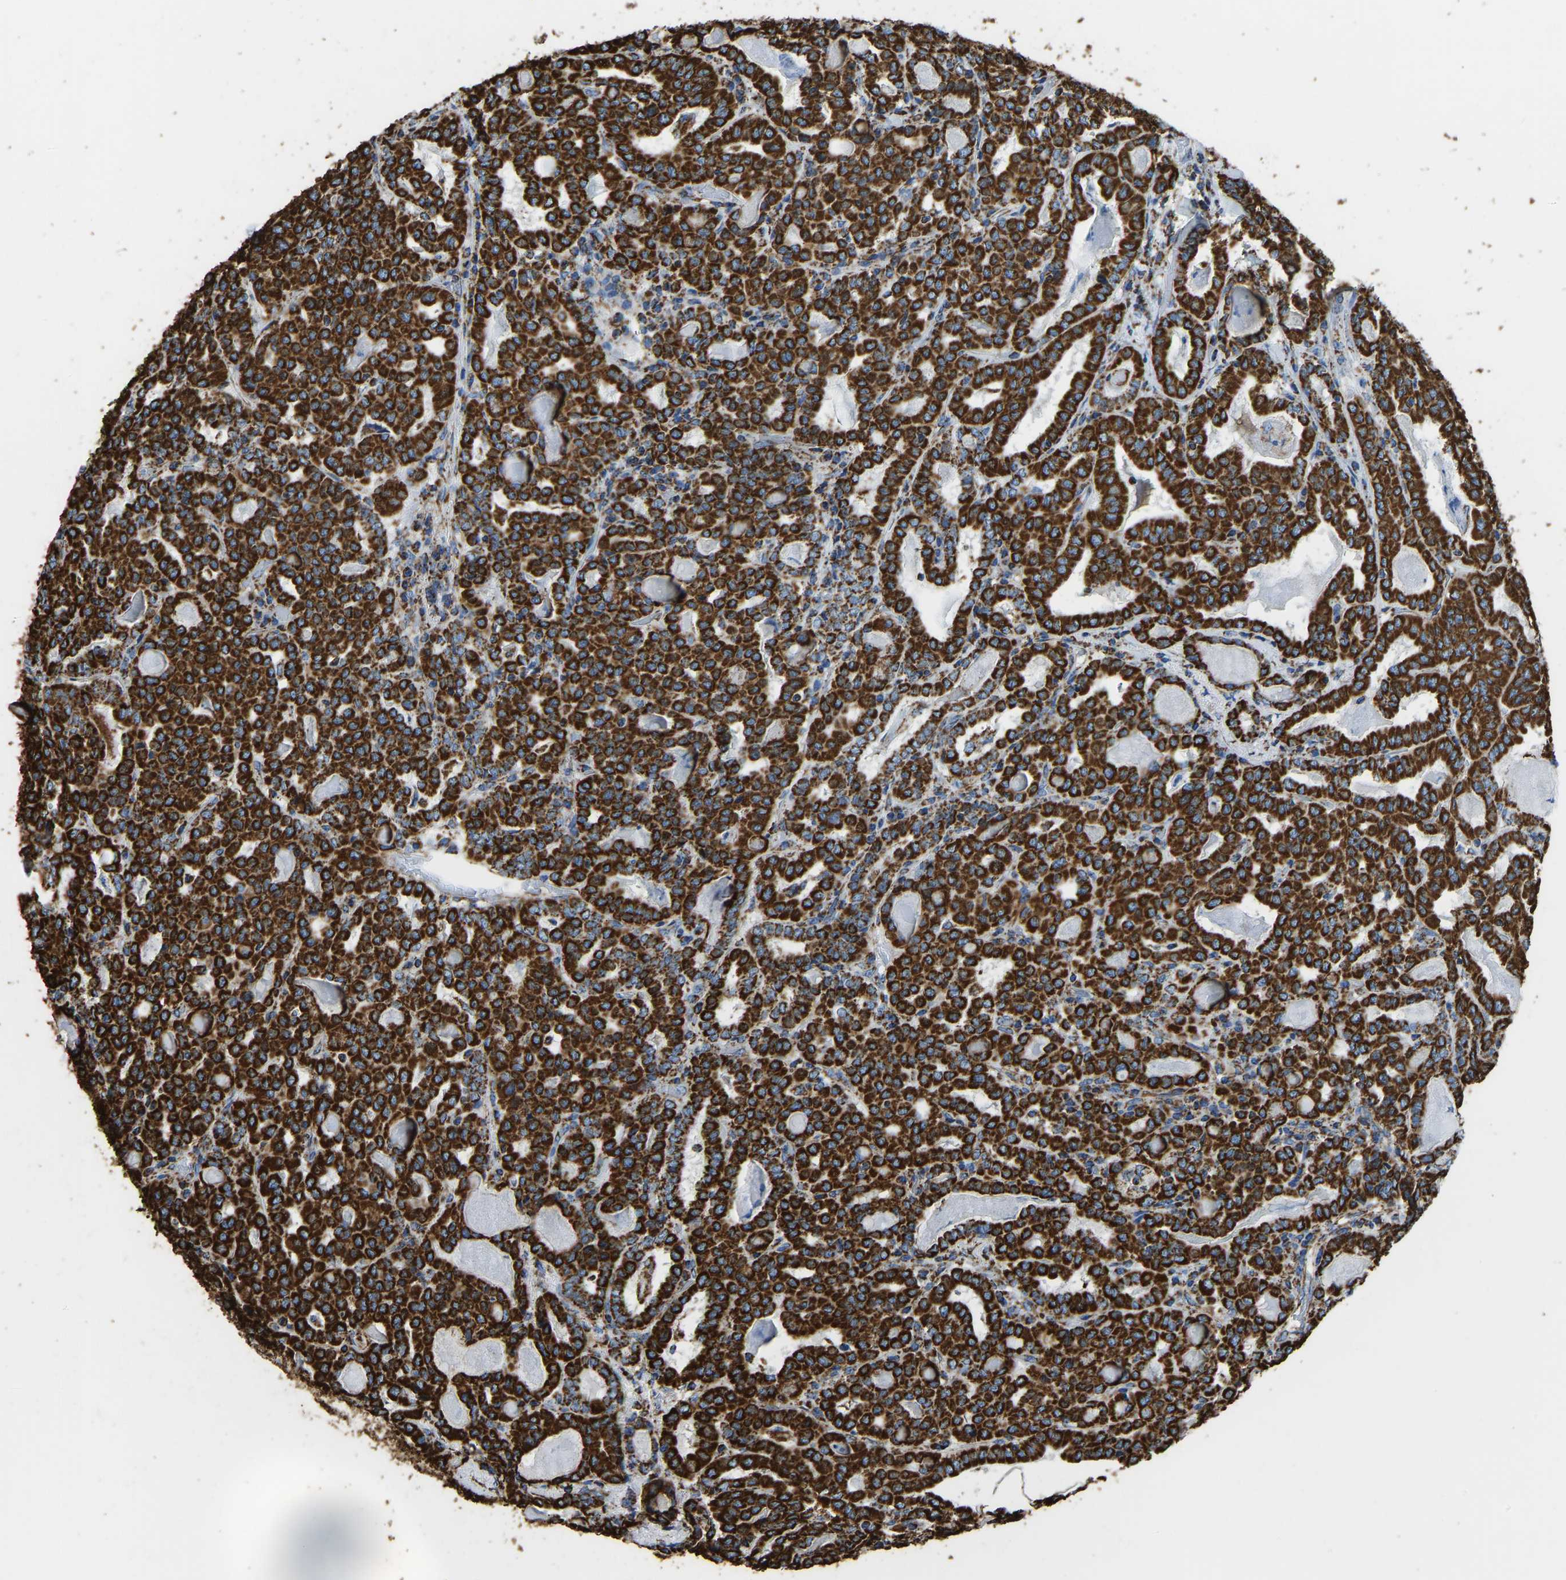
{"staining": {"intensity": "strong", "quantity": ">75%", "location": "cytoplasmic/membranous"}, "tissue": "thyroid cancer", "cell_type": "Tumor cells", "image_type": "cancer", "snomed": [{"axis": "morphology", "description": "Papillary adenocarcinoma, NOS"}, {"axis": "topography", "description": "Thyroid gland"}], "caption": "Thyroid cancer (papillary adenocarcinoma) stained with DAB (3,3'-diaminobenzidine) IHC shows high levels of strong cytoplasmic/membranous expression in approximately >75% of tumor cells.", "gene": "IRX6", "patient": {"sex": "female", "age": 42}}